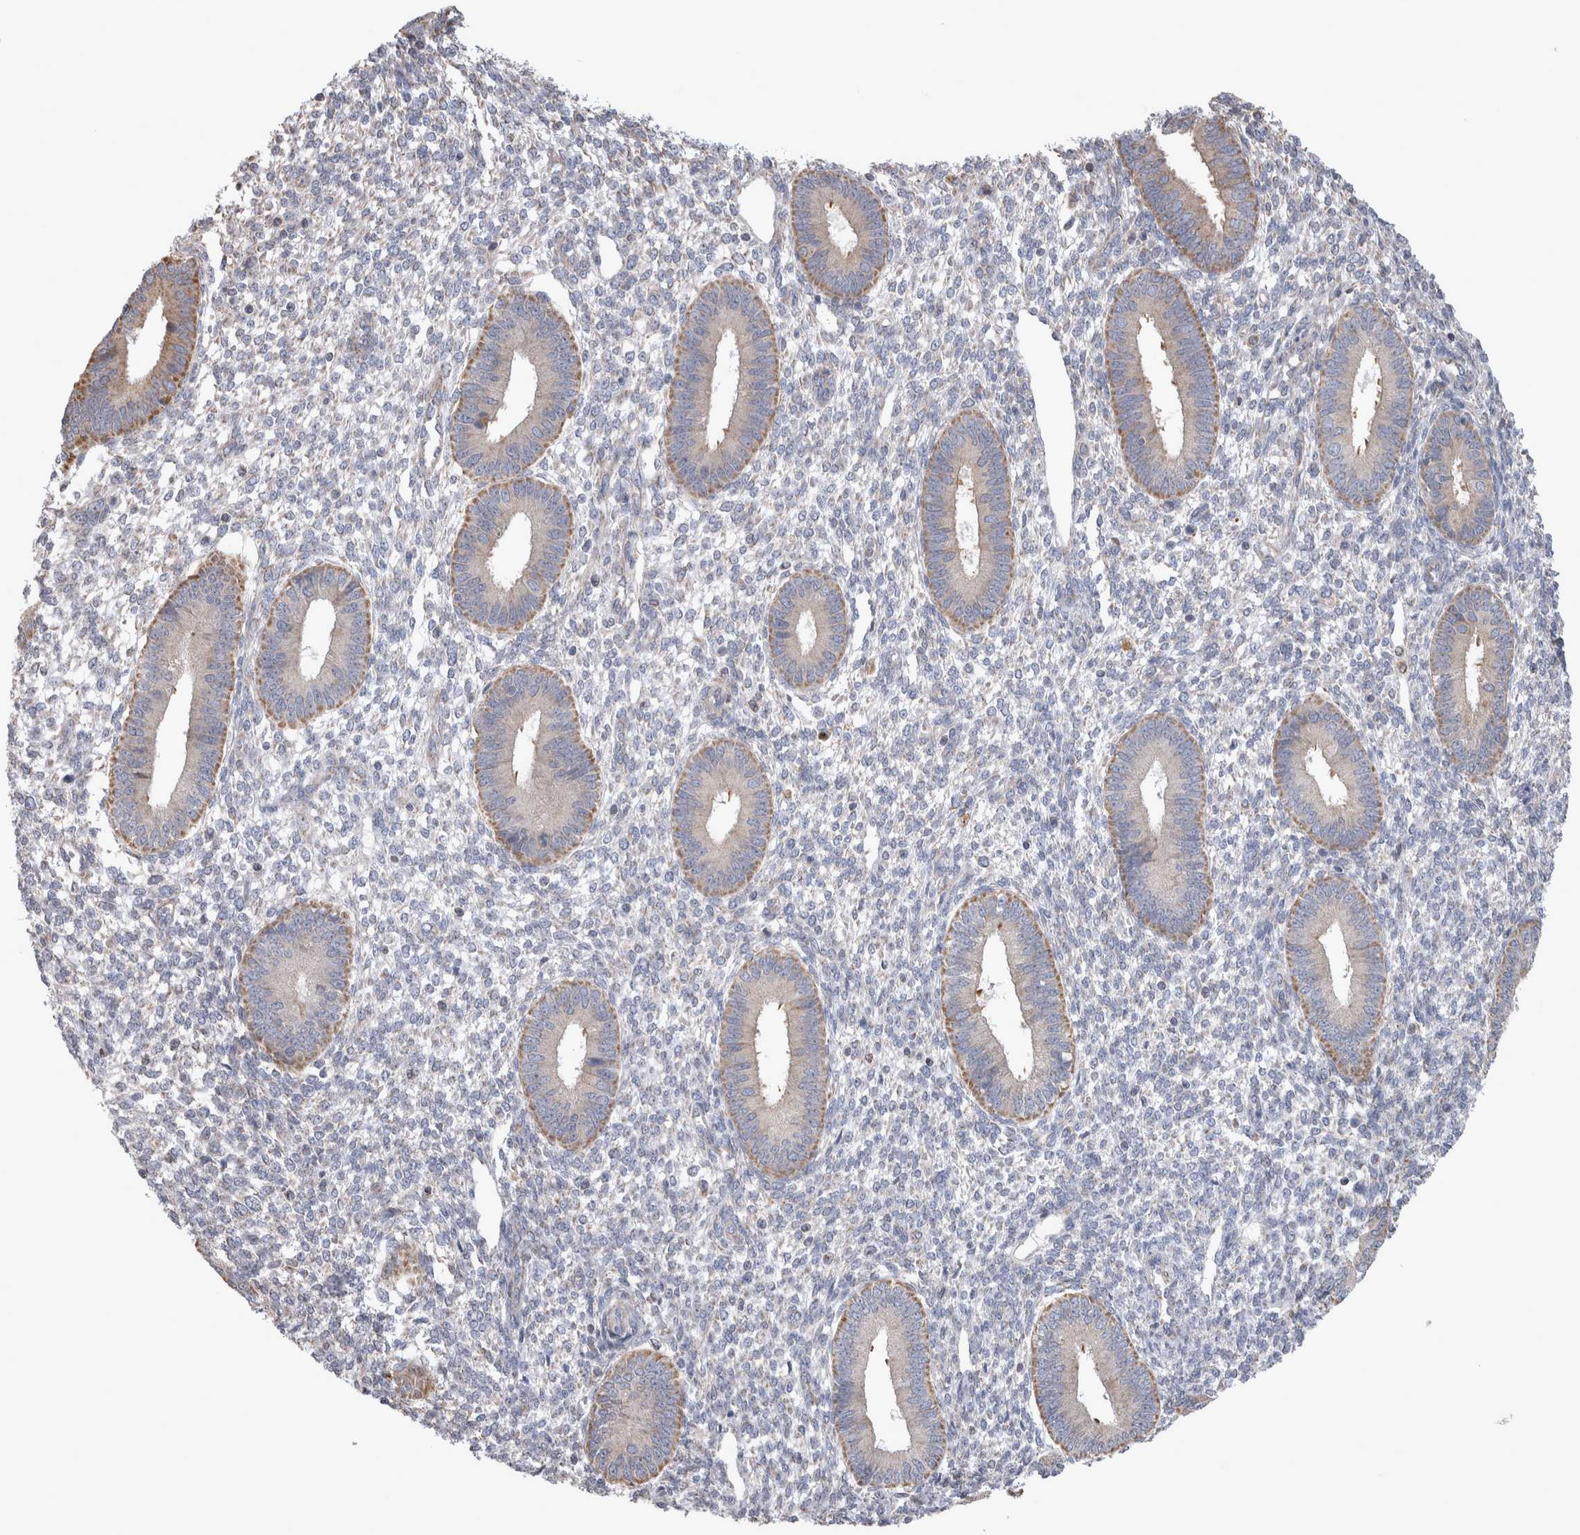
{"staining": {"intensity": "weak", "quantity": "<25%", "location": "cytoplasmic/membranous"}, "tissue": "endometrium", "cell_type": "Cells in endometrial stroma", "image_type": "normal", "snomed": [{"axis": "morphology", "description": "Normal tissue, NOS"}, {"axis": "topography", "description": "Endometrium"}], "caption": "This is an IHC photomicrograph of normal endometrium. There is no expression in cells in endometrial stroma.", "gene": "SCO1", "patient": {"sex": "female", "age": 46}}